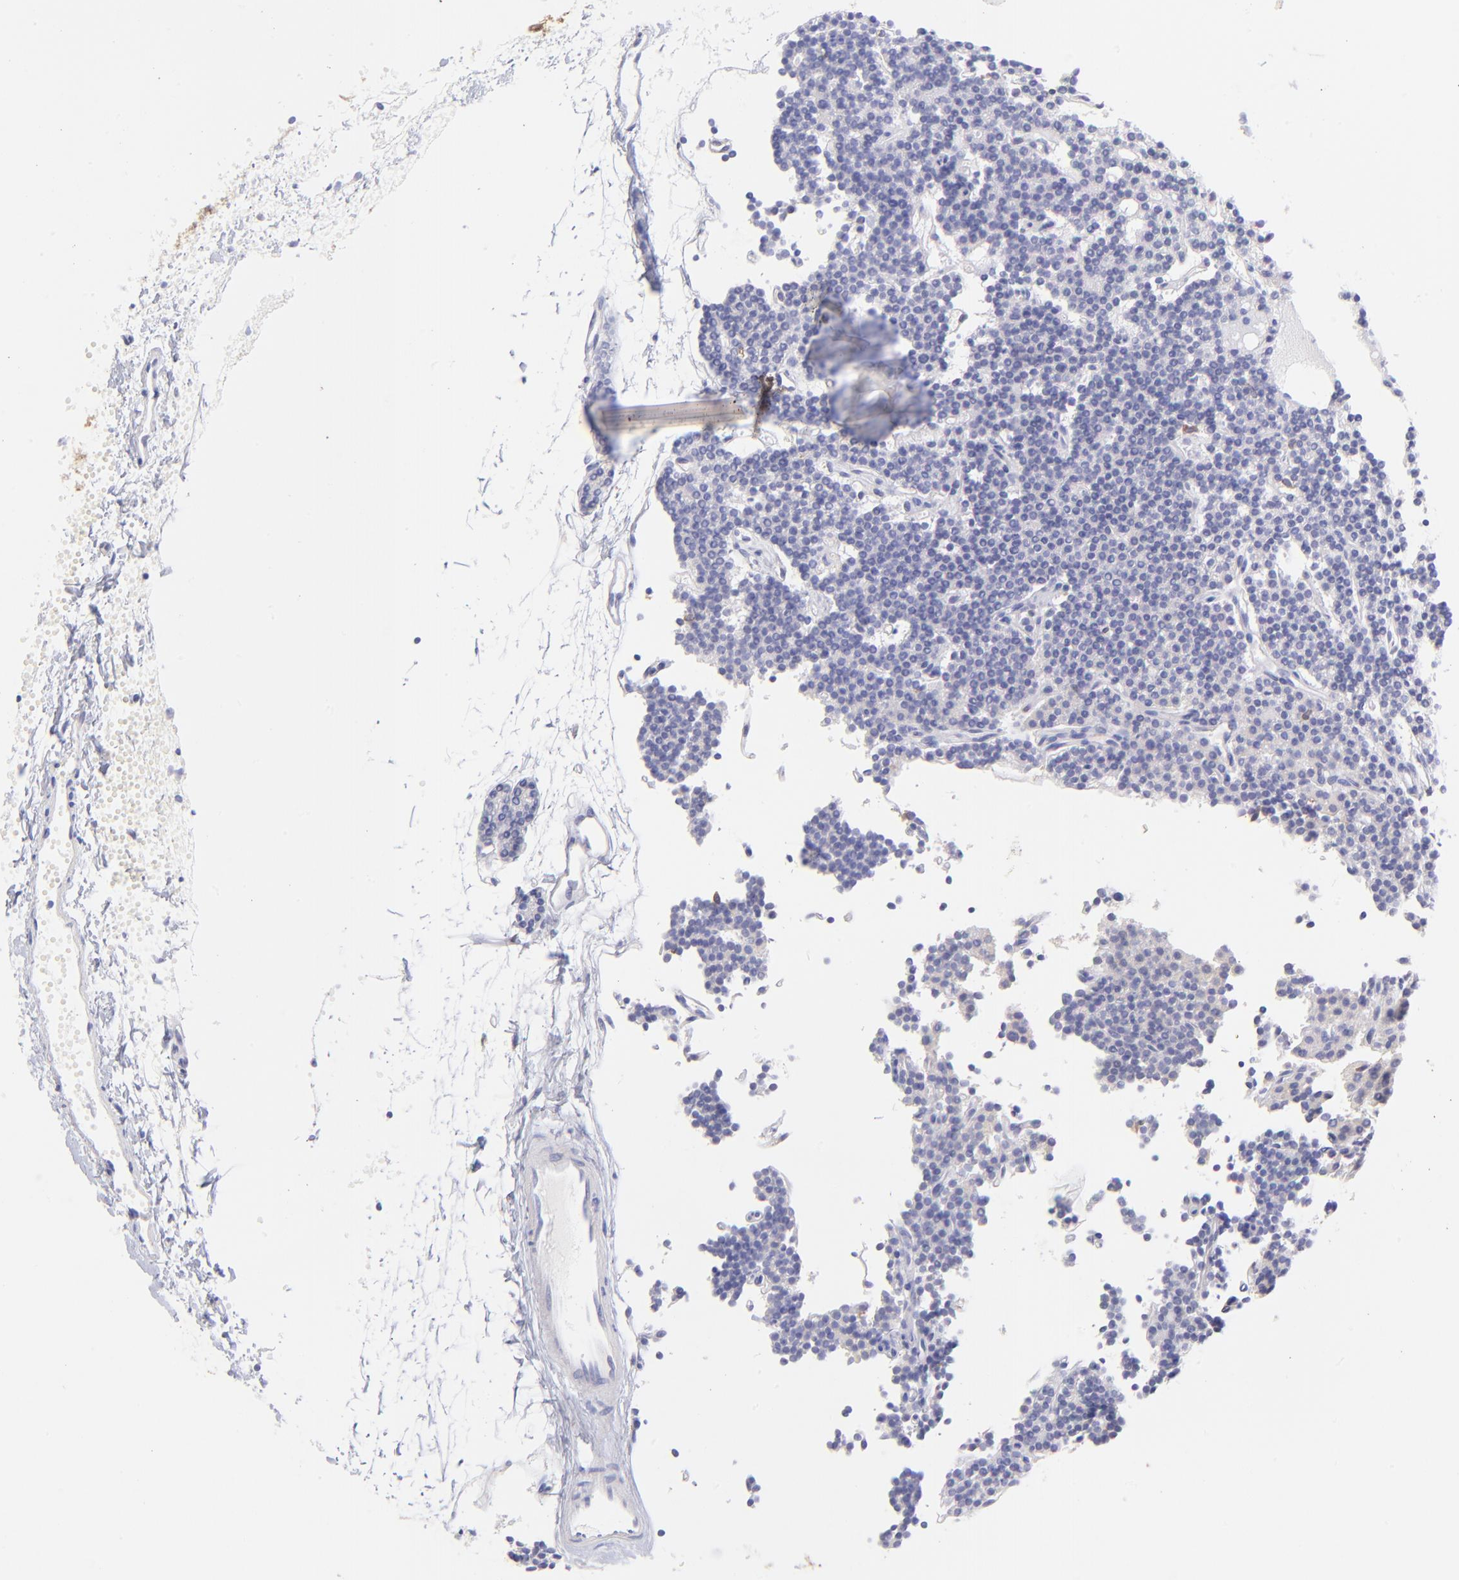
{"staining": {"intensity": "negative", "quantity": "none", "location": "none"}, "tissue": "parathyroid gland", "cell_type": "Glandular cells", "image_type": "normal", "snomed": [{"axis": "morphology", "description": "Normal tissue, NOS"}, {"axis": "topography", "description": "Parathyroid gland"}], "caption": "Immunohistochemical staining of unremarkable parathyroid gland reveals no significant expression in glandular cells.", "gene": "IRAG2", "patient": {"sex": "female", "age": 45}}